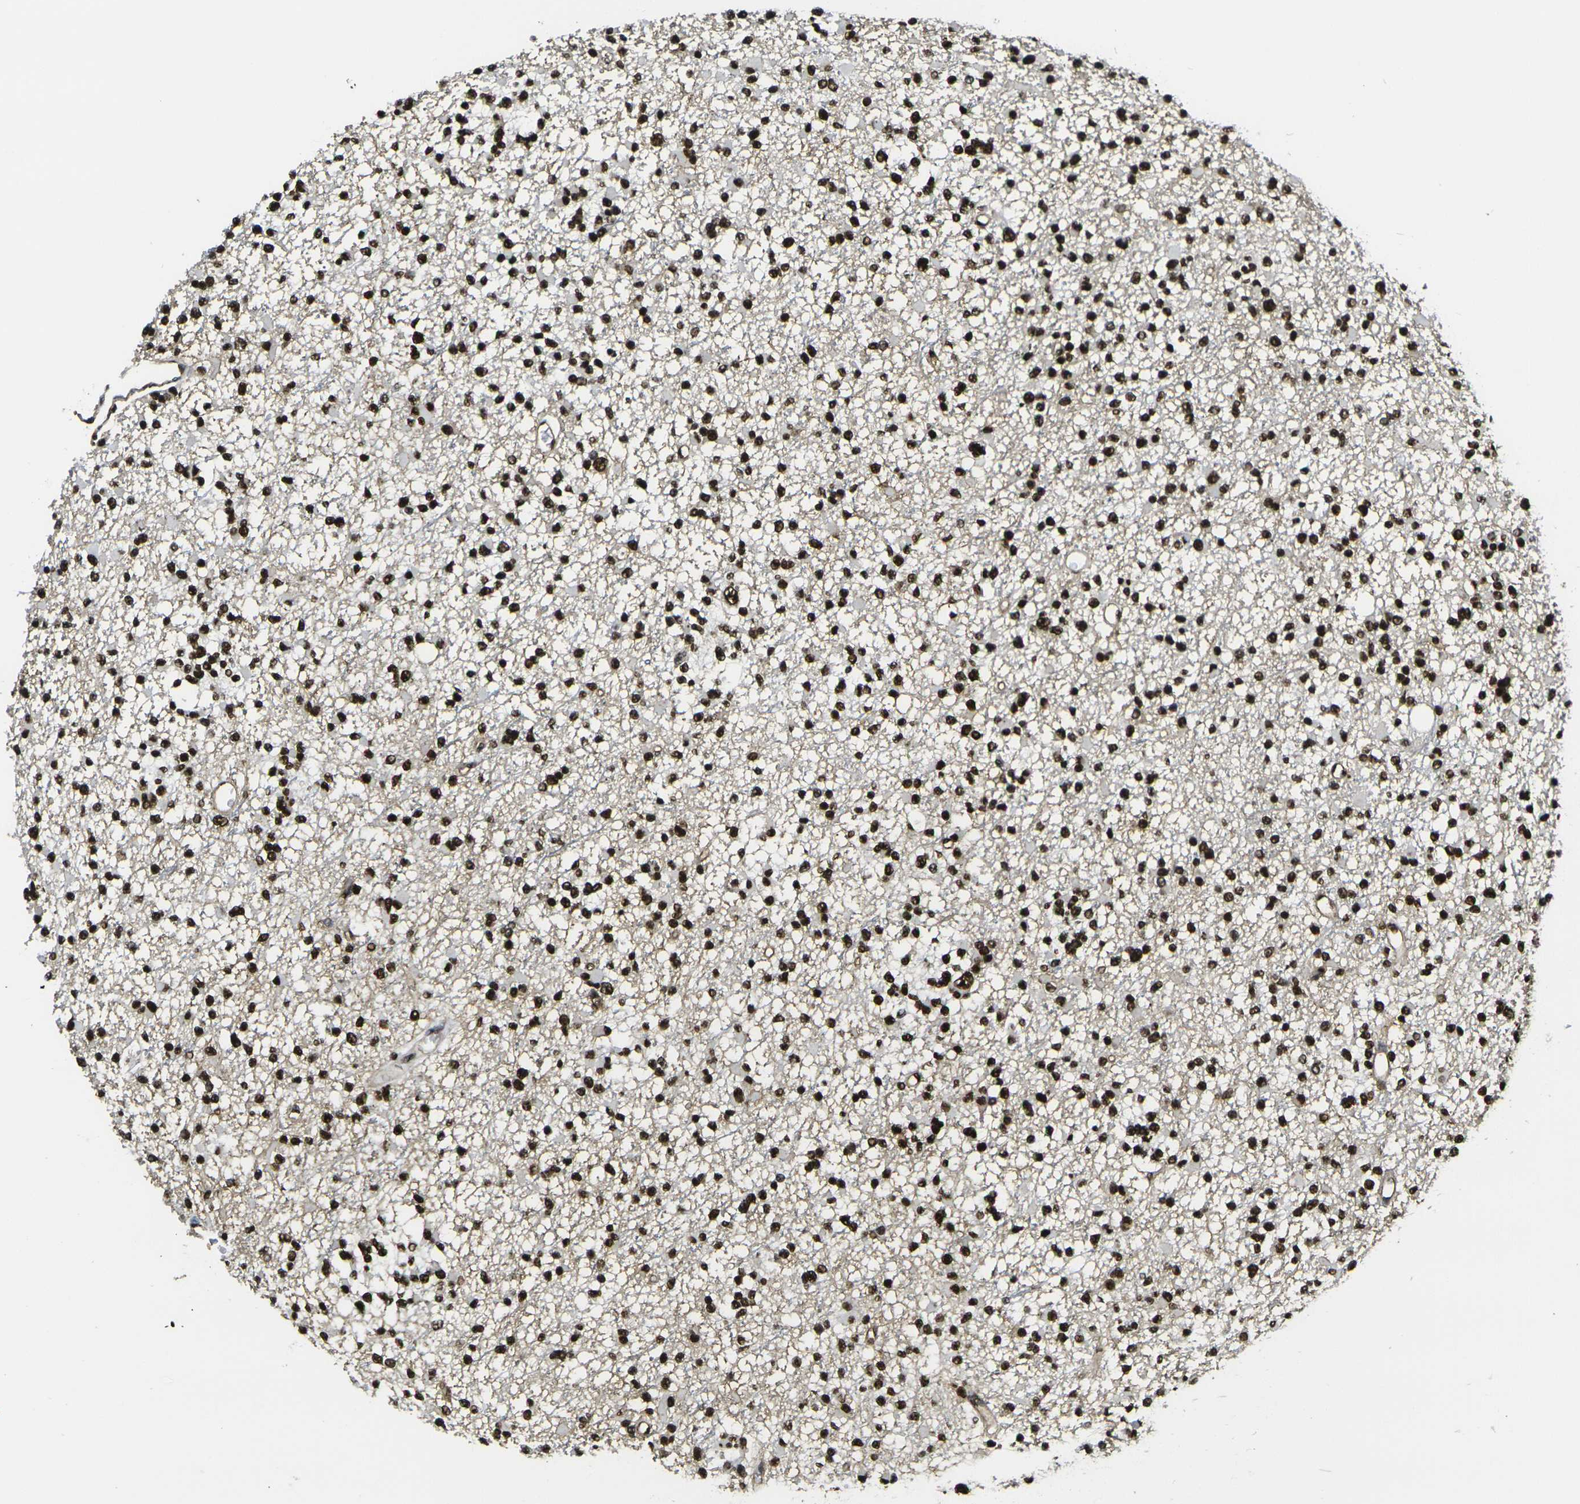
{"staining": {"intensity": "strong", "quantity": ">75%", "location": "nuclear"}, "tissue": "glioma", "cell_type": "Tumor cells", "image_type": "cancer", "snomed": [{"axis": "morphology", "description": "Glioma, malignant, Low grade"}, {"axis": "topography", "description": "Brain"}], "caption": "Strong nuclear expression is identified in approximately >75% of tumor cells in glioma.", "gene": "SMARCC1", "patient": {"sex": "female", "age": 22}}